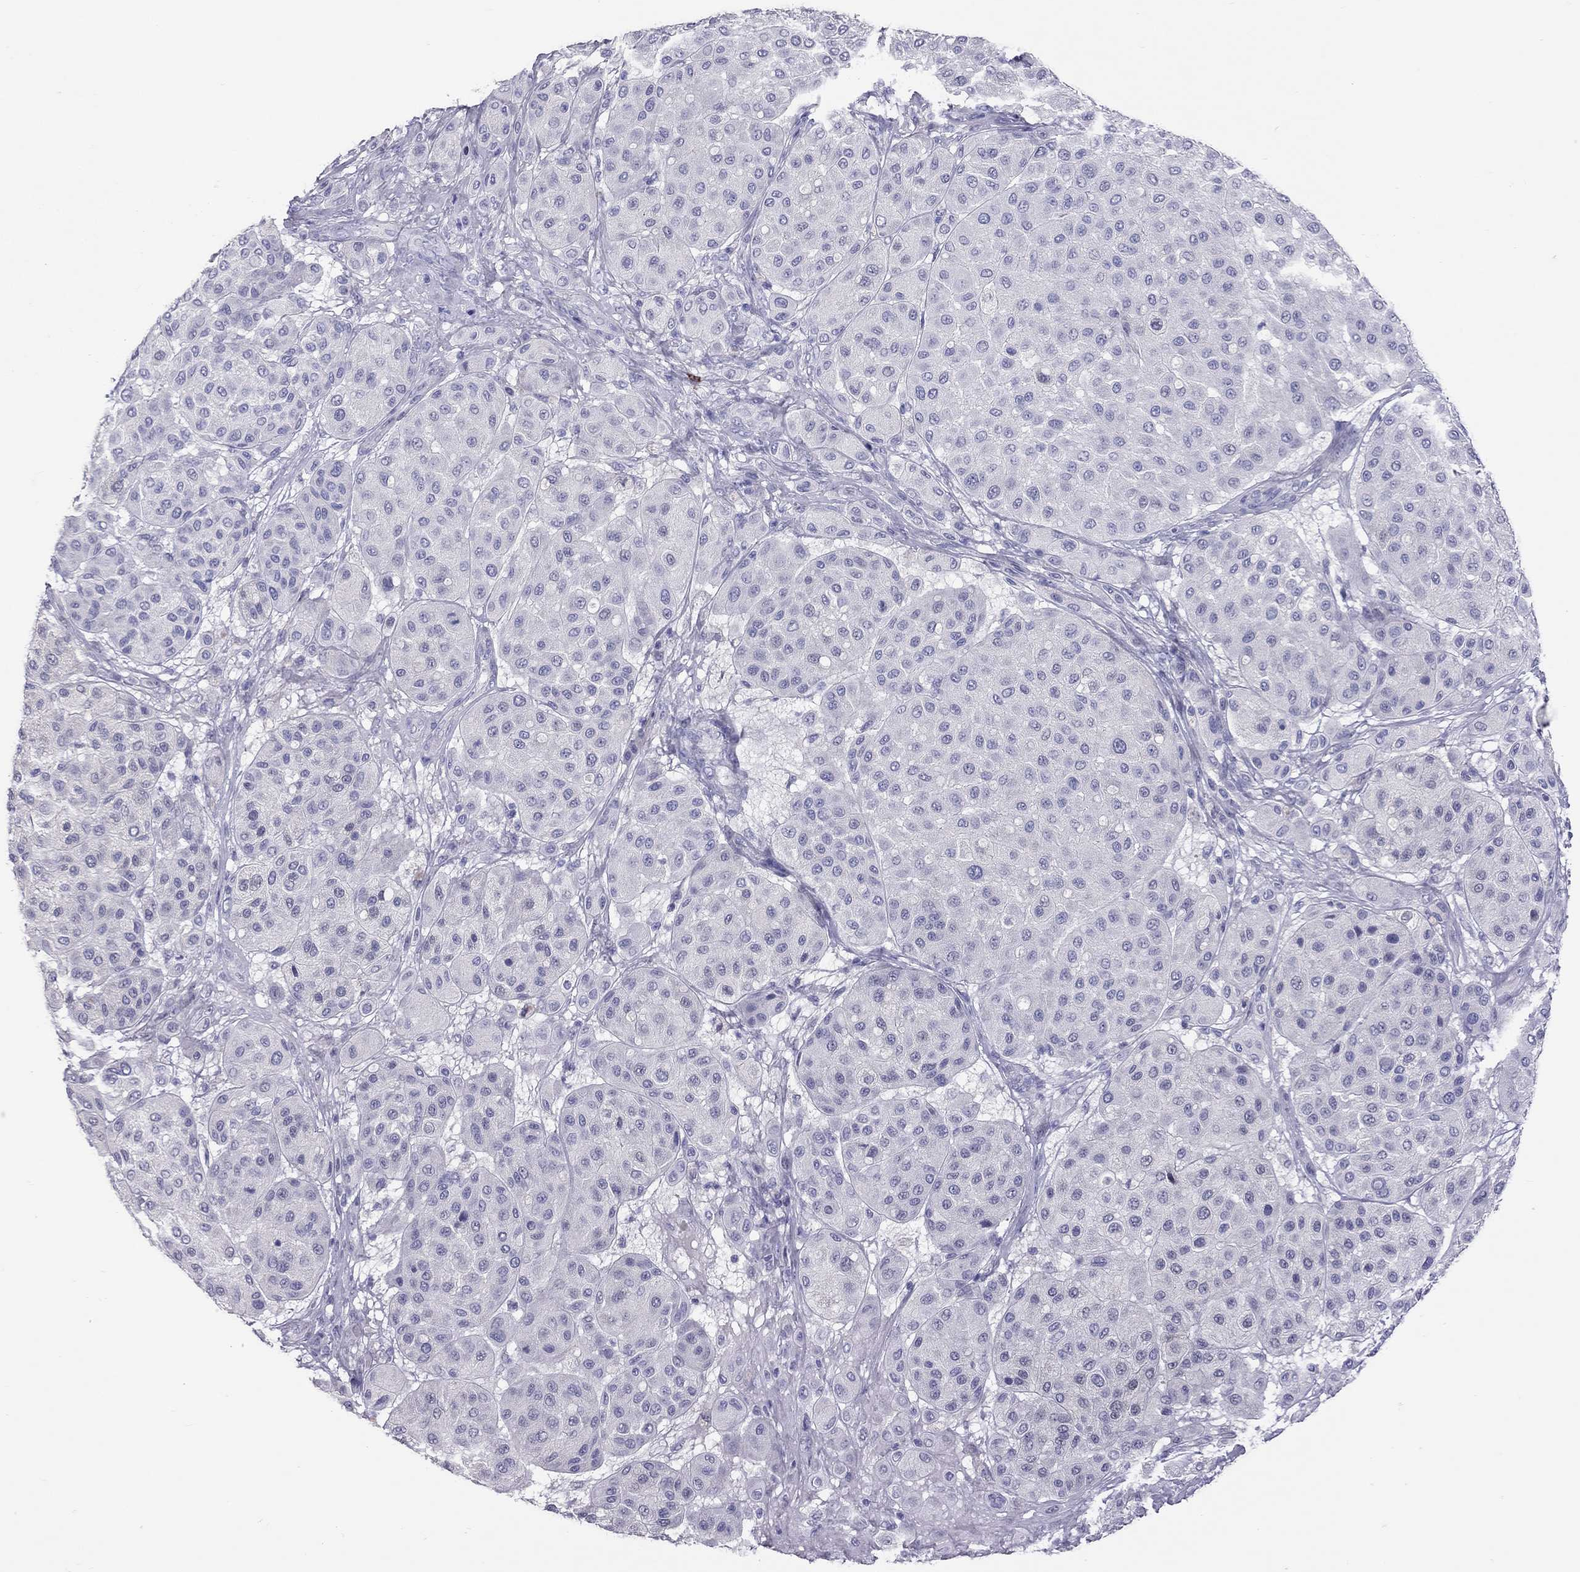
{"staining": {"intensity": "negative", "quantity": "none", "location": "none"}, "tissue": "melanoma", "cell_type": "Tumor cells", "image_type": "cancer", "snomed": [{"axis": "morphology", "description": "Malignant melanoma, Metastatic site"}, {"axis": "topography", "description": "Smooth muscle"}], "caption": "Histopathology image shows no significant protein staining in tumor cells of melanoma.", "gene": "IL17REL", "patient": {"sex": "male", "age": 41}}